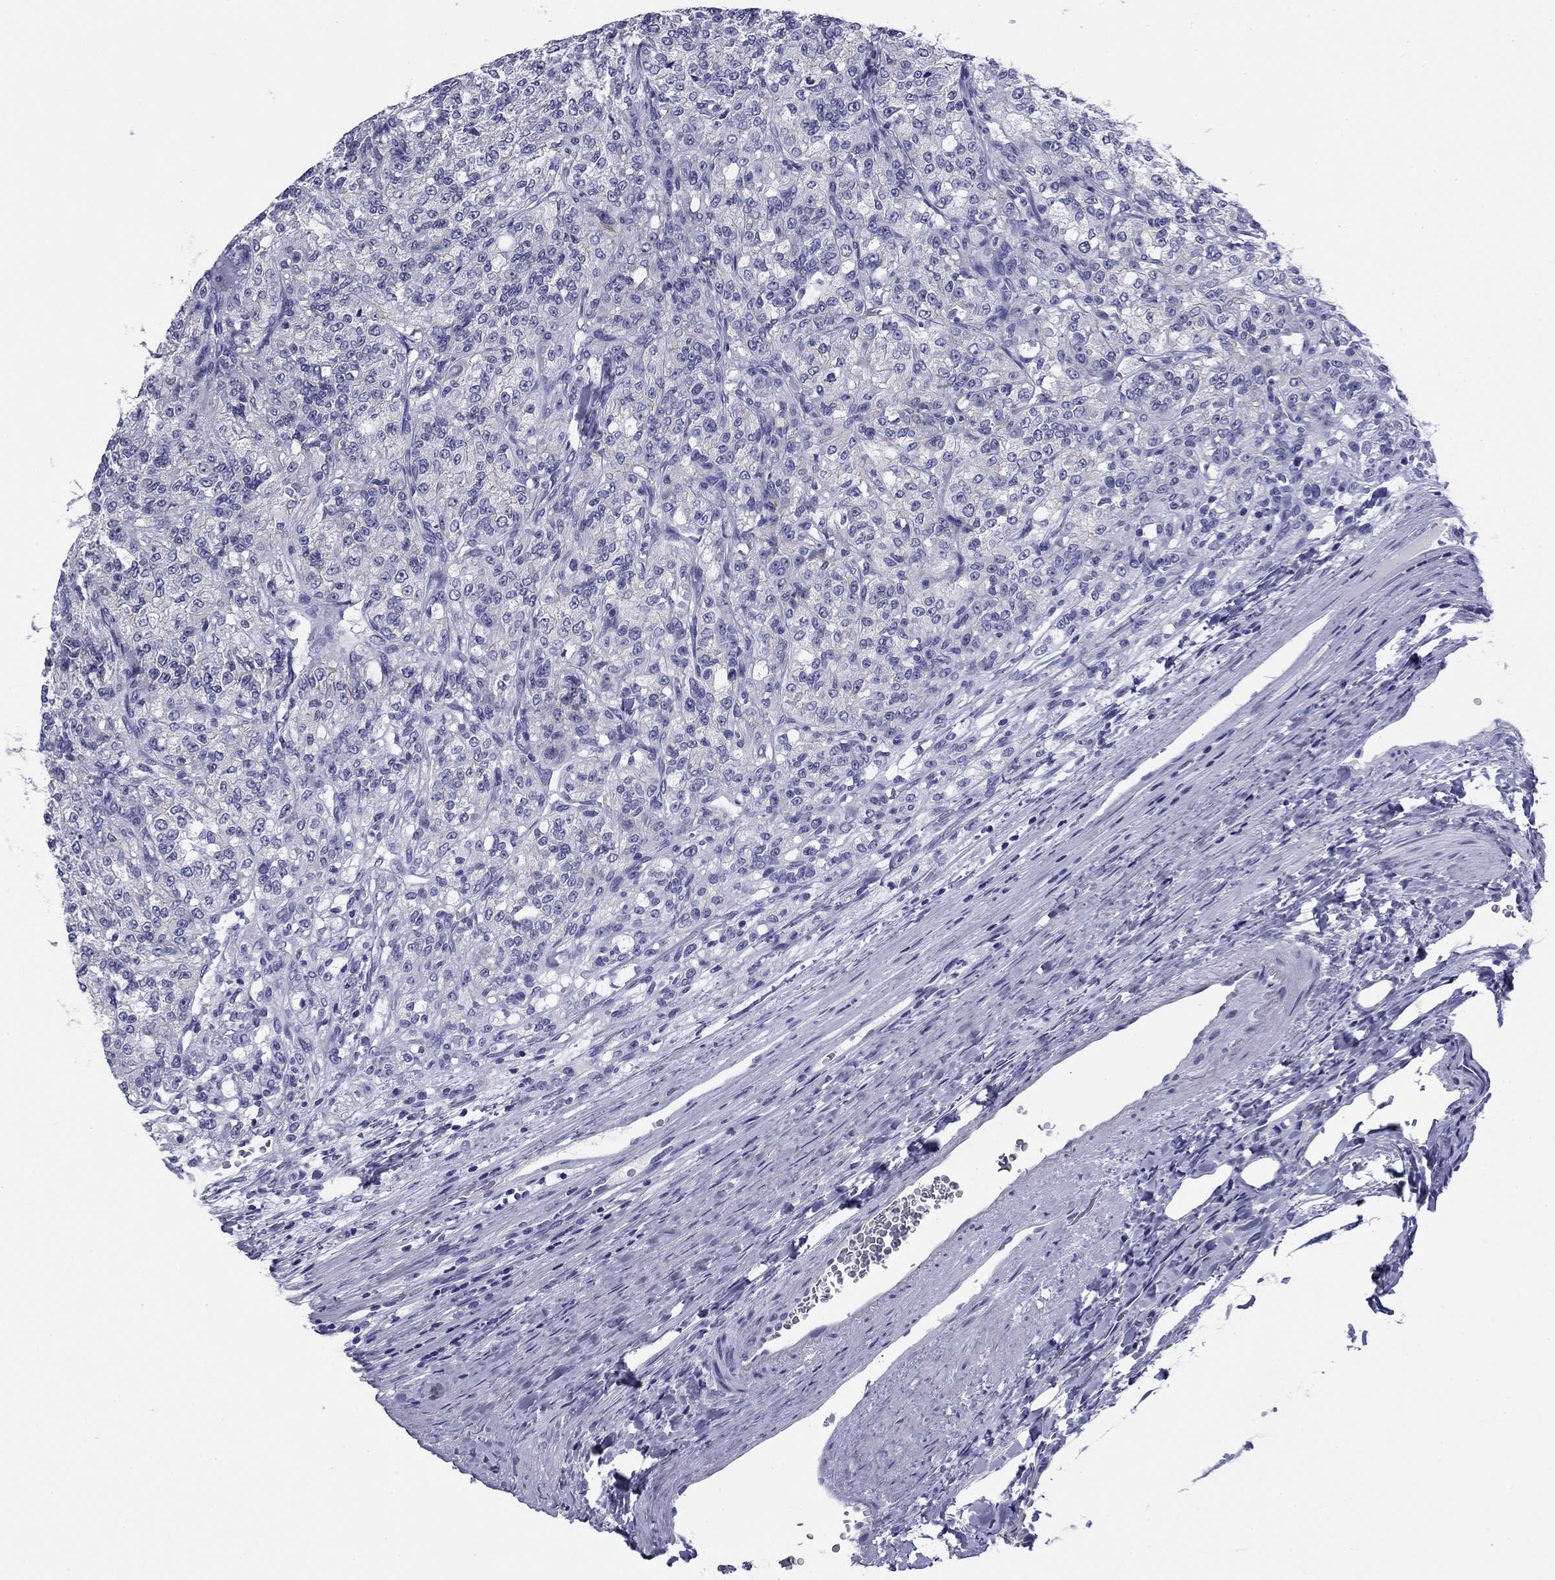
{"staining": {"intensity": "negative", "quantity": "none", "location": "none"}, "tissue": "renal cancer", "cell_type": "Tumor cells", "image_type": "cancer", "snomed": [{"axis": "morphology", "description": "Adenocarcinoma, NOS"}, {"axis": "topography", "description": "Kidney"}], "caption": "High power microscopy micrograph of an immunohistochemistry (IHC) micrograph of renal cancer, revealing no significant staining in tumor cells.", "gene": "ABCC2", "patient": {"sex": "female", "age": 63}}